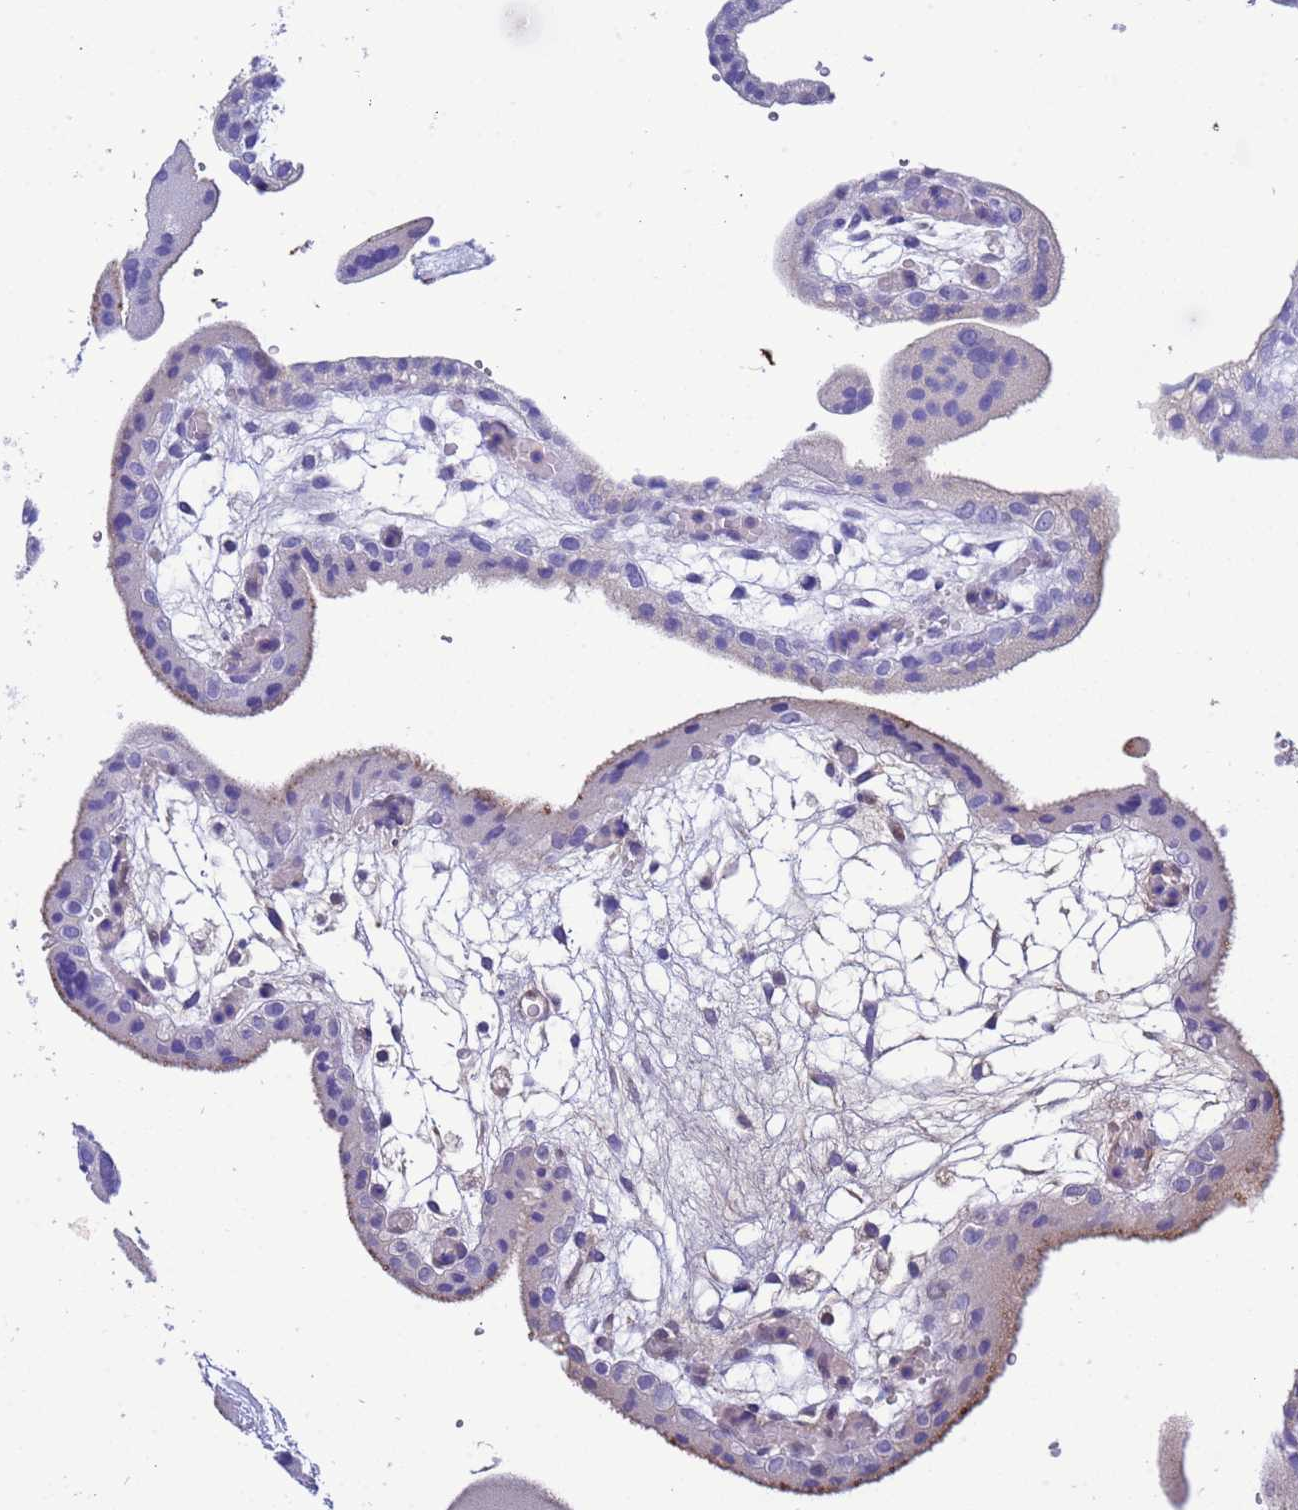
{"staining": {"intensity": "negative", "quantity": "none", "location": "none"}, "tissue": "placenta", "cell_type": "Decidual cells", "image_type": "normal", "snomed": [{"axis": "morphology", "description": "Normal tissue, NOS"}, {"axis": "topography", "description": "Placenta"}], "caption": "Benign placenta was stained to show a protein in brown. There is no significant positivity in decidual cells. (DAB immunohistochemistry (IHC), high magnification).", "gene": "H1", "patient": {"sex": "female", "age": 18}}